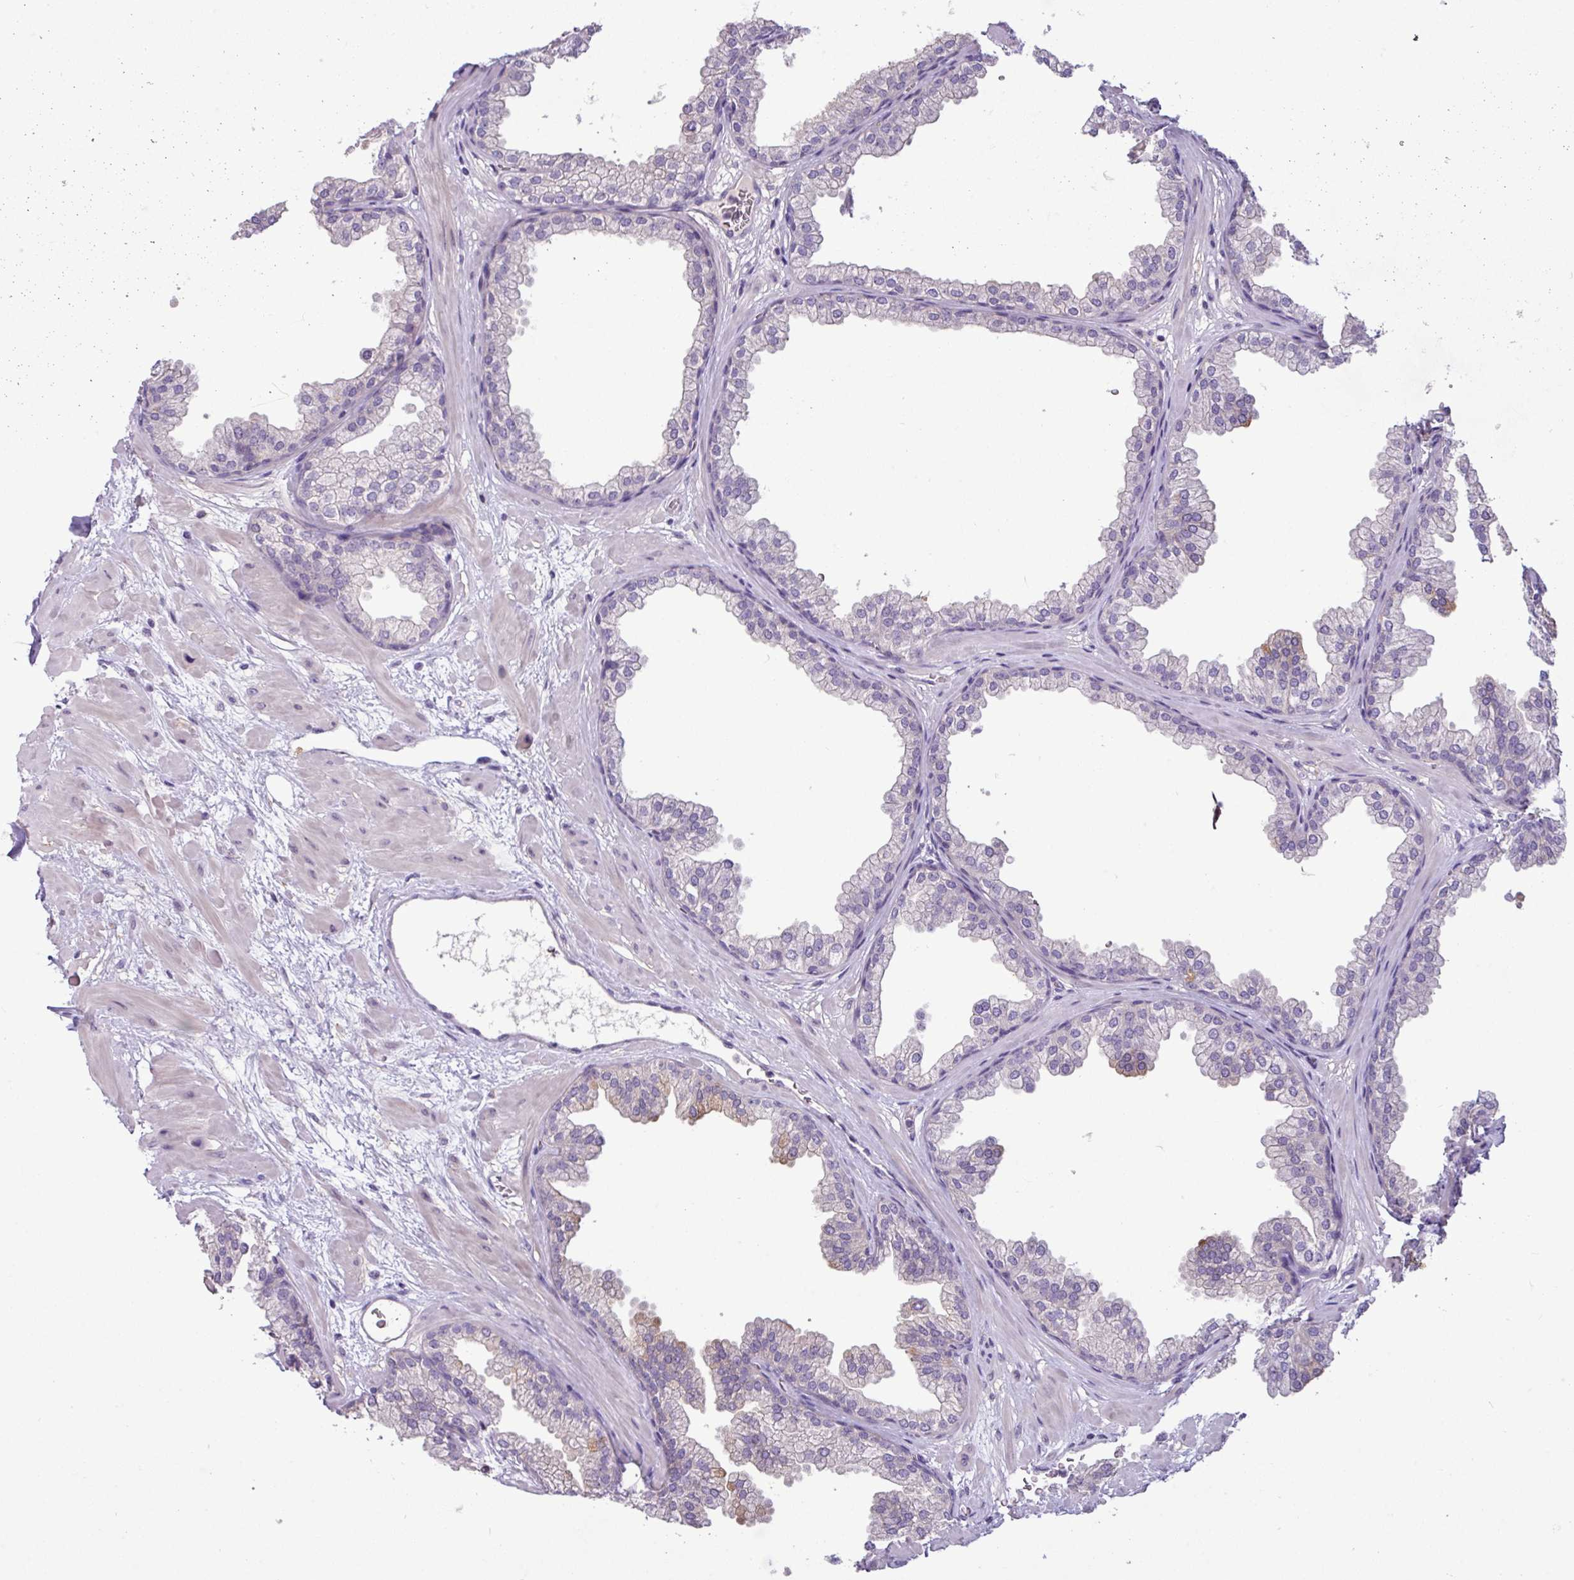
{"staining": {"intensity": "moderate", "quantity": "<25%", "location": "cytoplasmic/membranous"}, "tissue": "prostate", "cell_type": "Glandular cells", "image_type": "normal", "snomed": [{"axis": "morphology", "description": "Normal tissue, NOS"}, {"axis": "topography", "description": "Prostate"}], "caption": "Immunohistochemistry (IHC) photomicrograph of unremarkable prostate: human prostate stained using IHC reveals low levels of moderate protein expression localized specifically in the cytoplasmic/membranous of glandular cells, appearing as a cytoplasmic/membranous brown color.", "gene": "PNLDC1", "patient": {"sex": "male", "age": 37}}